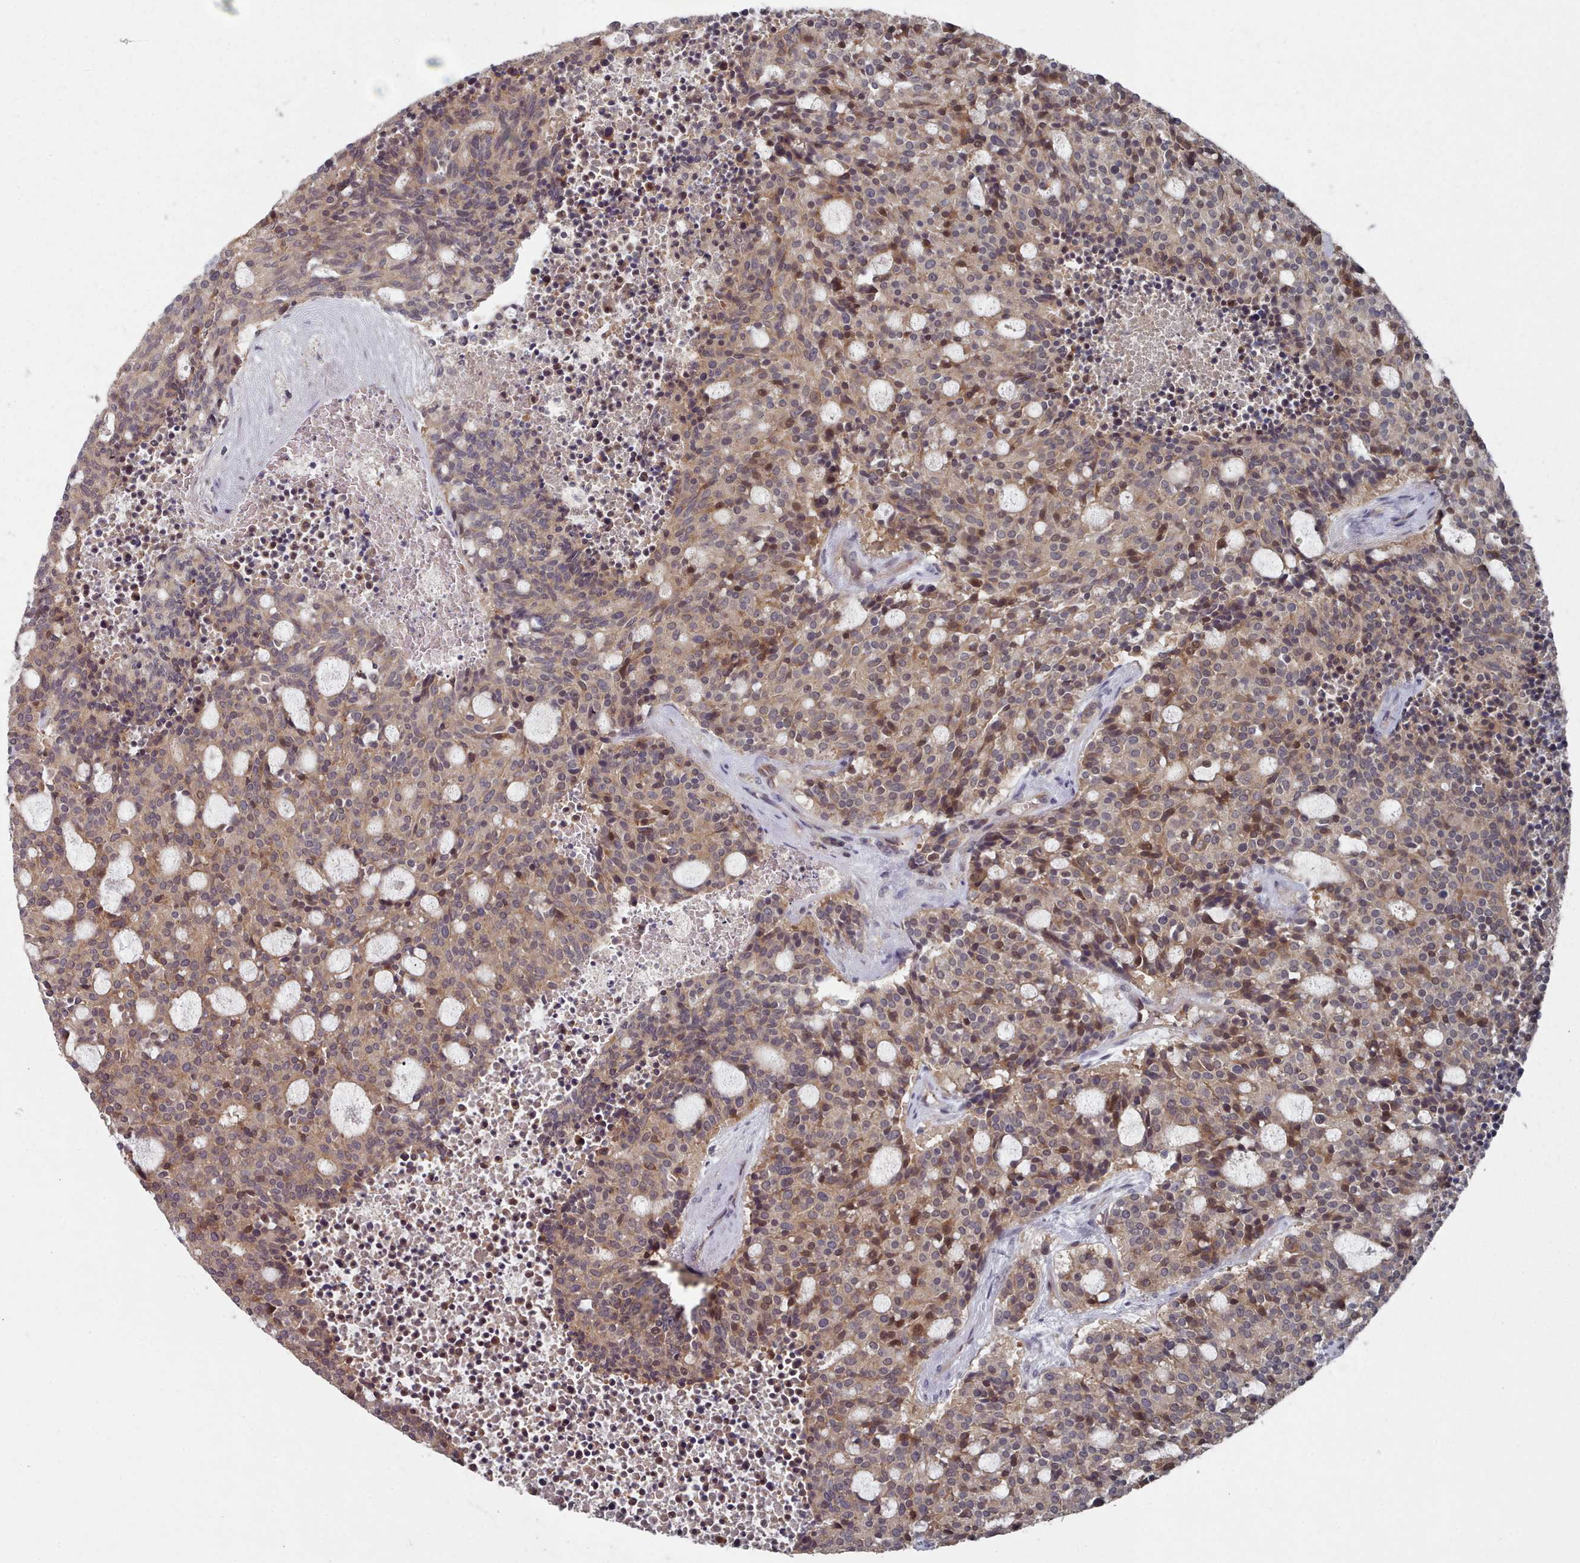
{"staining": {"intensity": "moderate", "quantity": "<25%", "location": "cytoplasmic/membranous,nuclear"}, "tissue": "carcinoid", "cell_type": "Tumor cells", "image_type": "cancer", "snomed": [{"axis": "morphology", "description": "Carcinoid, malignant, NOS"}, {"axis": "topography", "description": "Pancreas"}], "caption": "Human malignant carcinoid stained for a protein (brown) displays moderate cytoplasmic/membranous and nuclear positive staining in approximately <25% of tumor cells.", "gene": "HYAL3", "patient": {"sex": "female", "age": 54}}